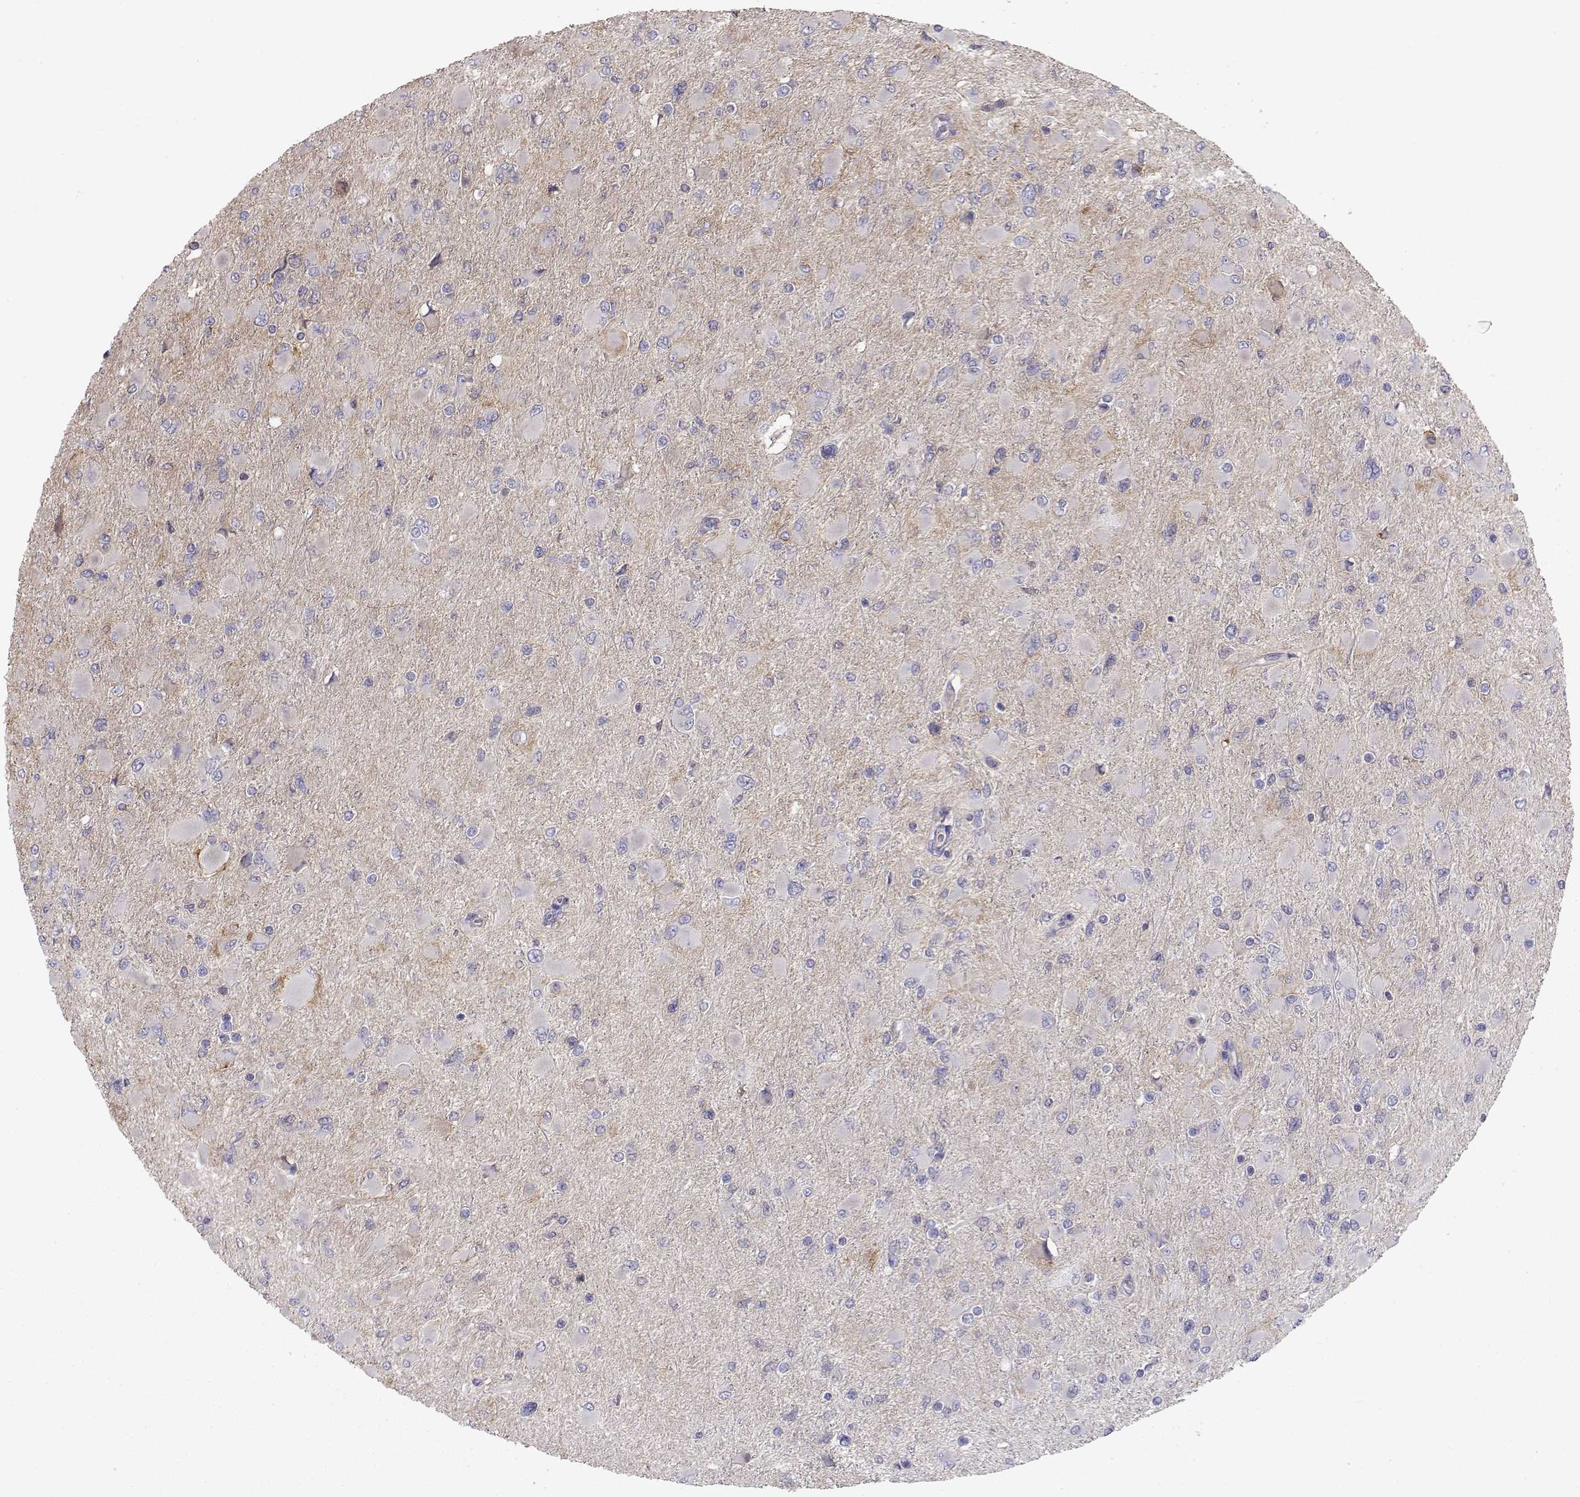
{"staining": {"intensity": "negative", "quantity": "none", "location": "none"}, "tissue": "glioma", "cell_type": "Tumor cells", "image_type": "cancer", "snomed": [{"axis": "morphology", "description": "Glioma, malignant, High grade"}, {"axis": "topography", "description": "Cerebral cortex"}], "caption": "This is a photomicrograph of immunohistochemistry staining of malignant glioma (high-grade), which shows no positivity in tumor cells.", "gene": "NCAM2", "patient": {"sex": "female", "age": 36}}